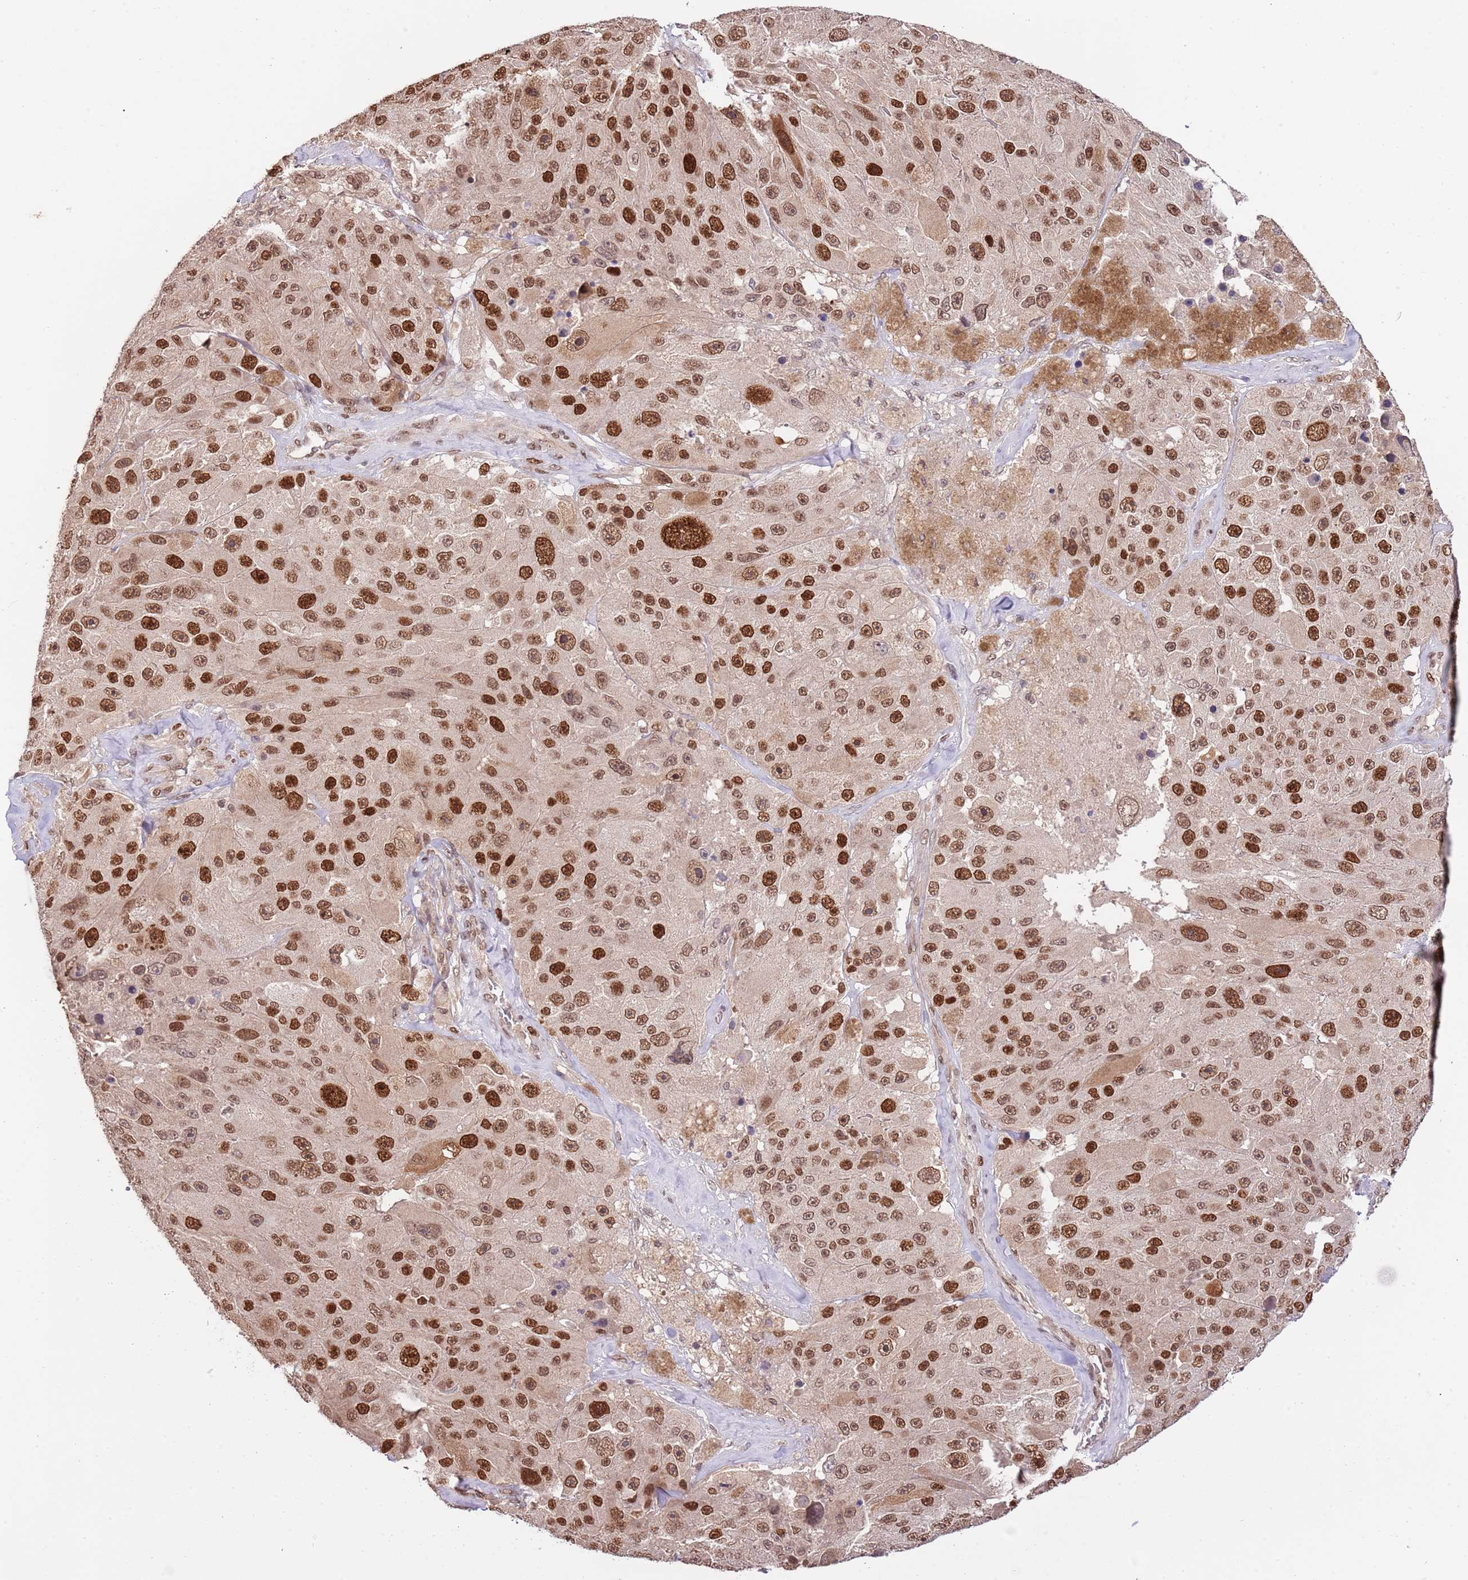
{"staining": {"intensity": "strong", "quantity": ">75%", "location": "nuclear"}, "tissue": "melanoma", "cell_type": "Tumor cells", "image_type": "cancer", "snomed": [{"axis": "morphology", "description": "Malignant melanoma, Metastatic site"}, {"axis": "topography", "description": "Lymph node"}], "caption": "Malignant melanoma (metastatic site) was stained to show a protein in brown. There is high levels of strong nuclear positivity in about >75% of tumor cells. (Stains: DAB in brown, nuclei in blue, Microscopy: brightfield microscopy at high magnification).", "gene": "RIF1", "patient": {"sex": "male", "age": 62}}